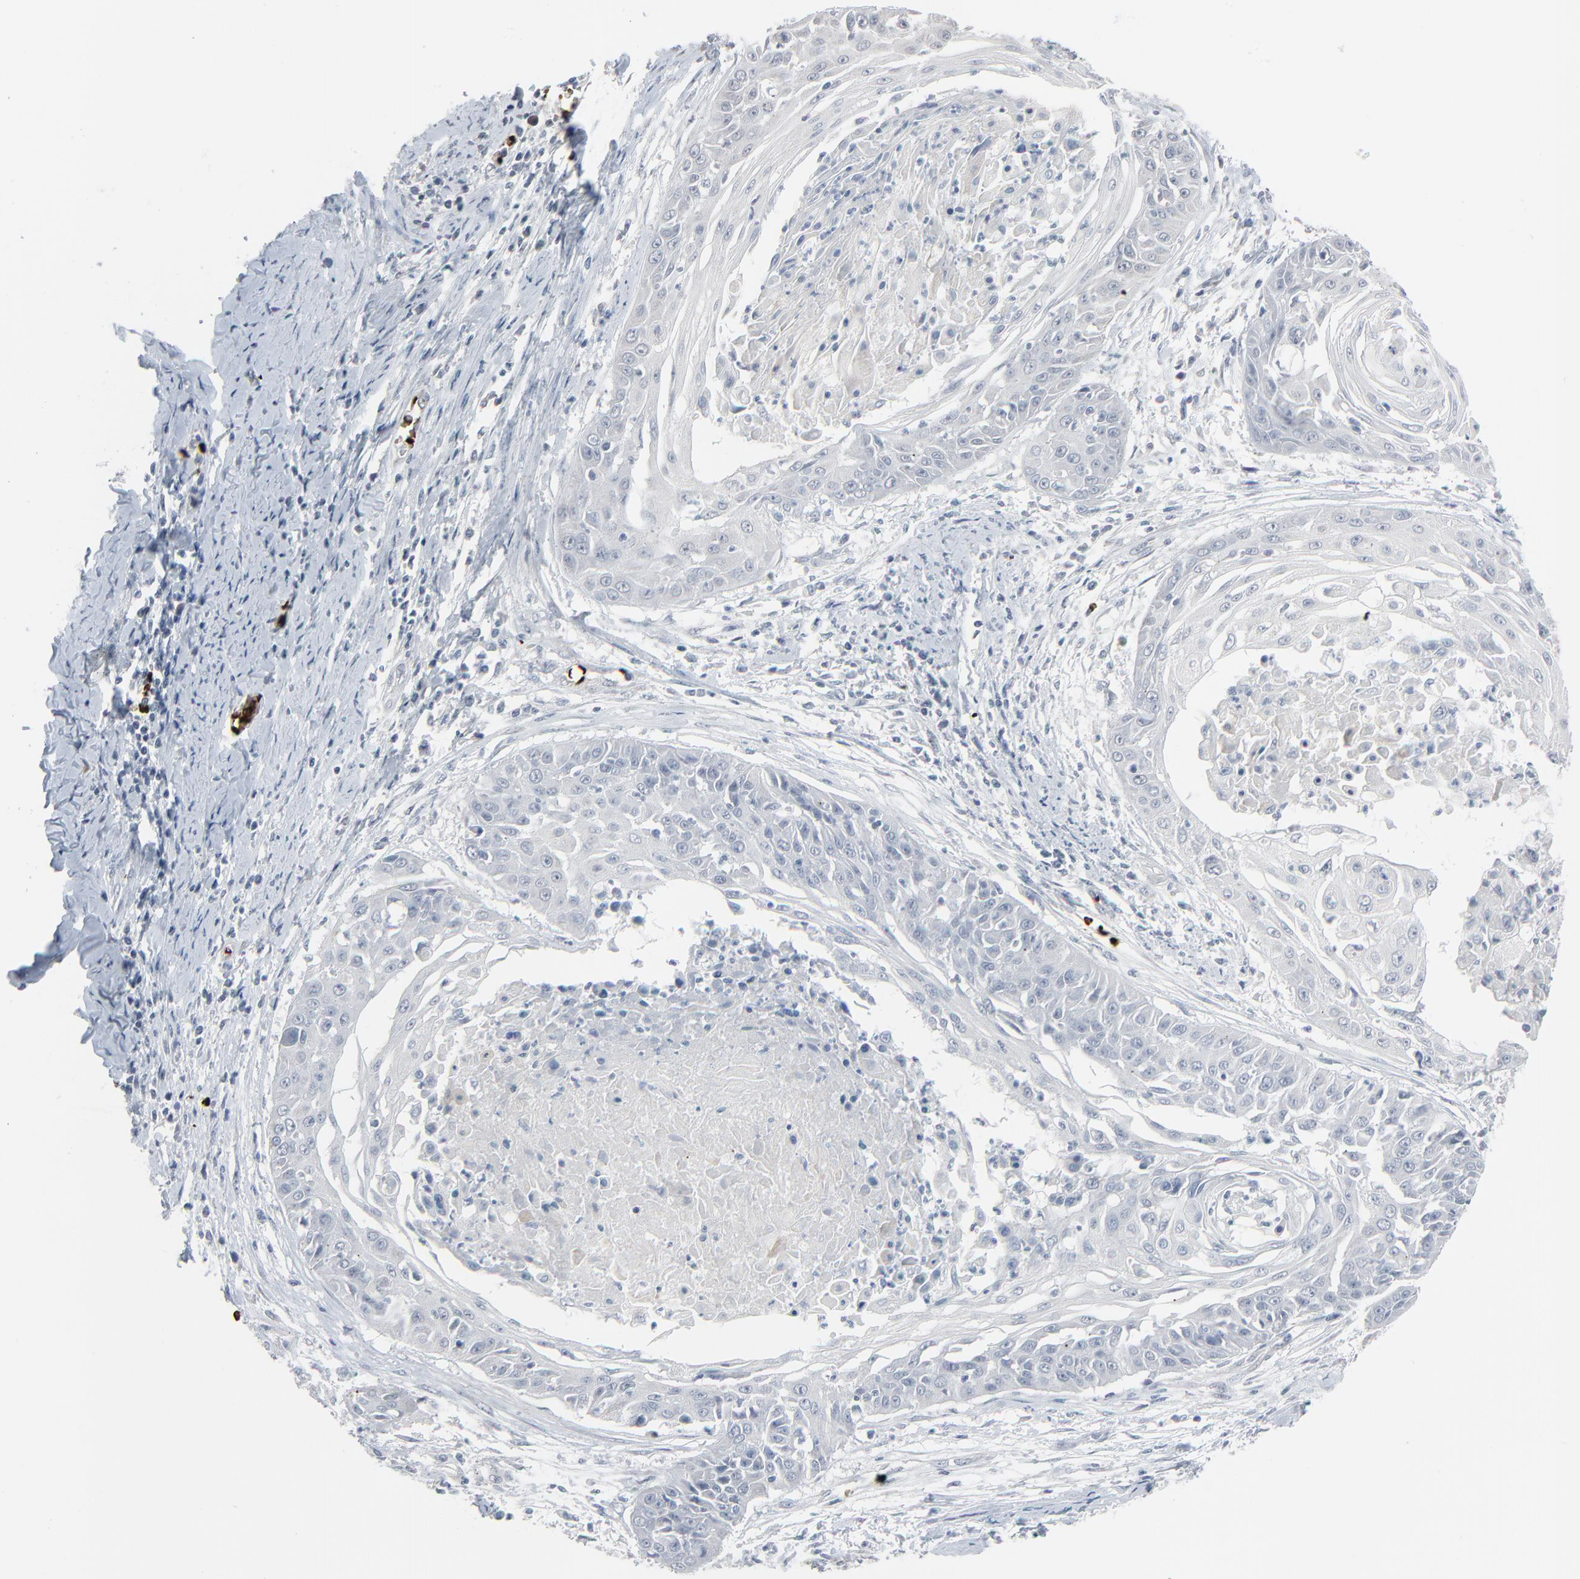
{"staining": {"intensity": "negative", "quantity": "none", "location": "none"}, "tissue": "cervical cancer", "cell_type": "Tumor cells", "image_type": "cancer", "snomed": [{"axis": "morphology", "description": "Squamous cell carcinoma, NOS"}, {"axis": "topography", "description": "Cervix"}], "caption": "Tumor cells show no significant staining in cervical squamous cell carcinoma.", "gene": "SAGE1", "patient": {"sex": "female", "age": 64}}